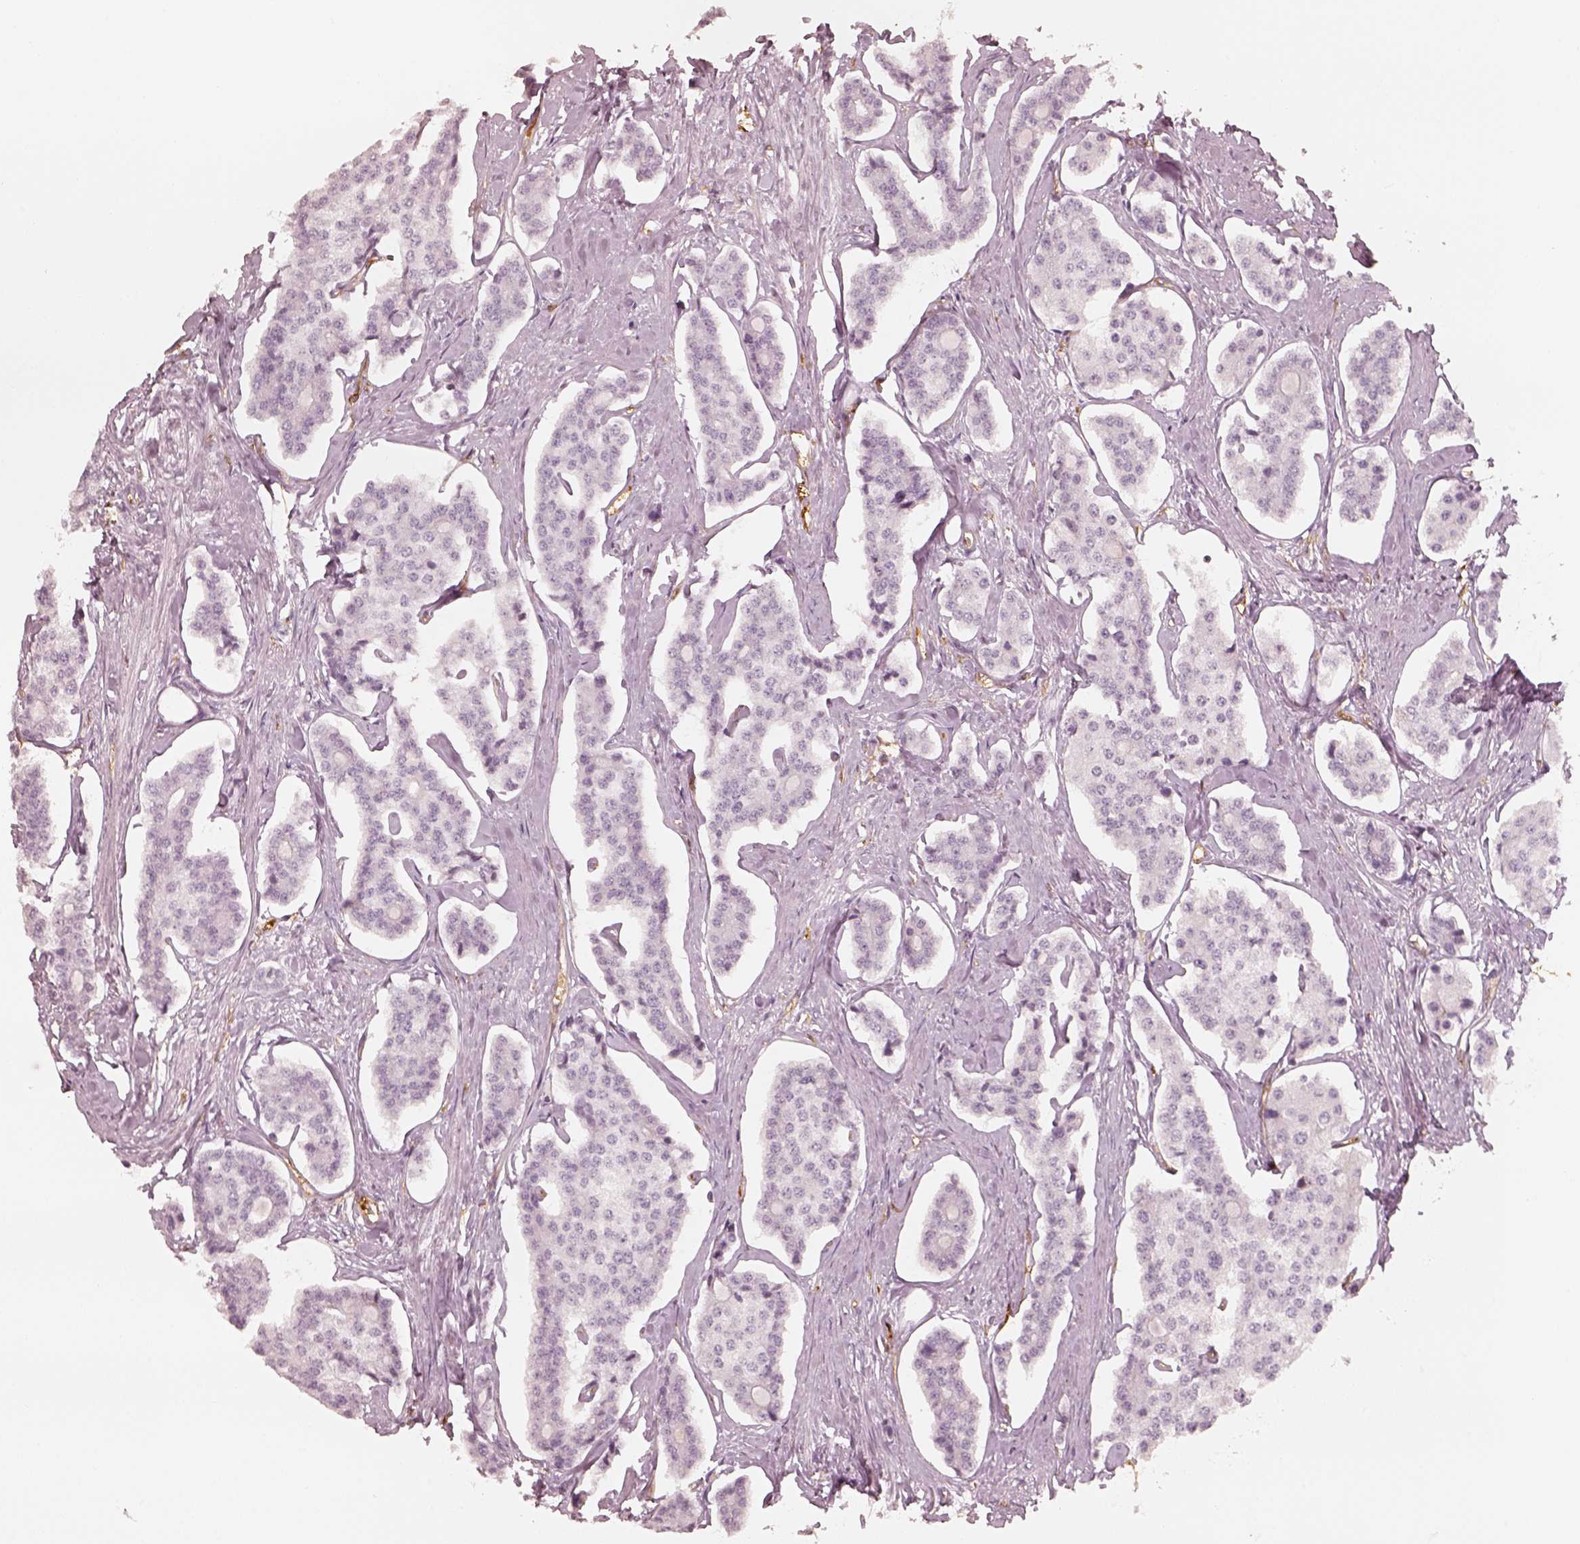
{"staining": {"intensity": "negative", "quantity": "none", "location": "none"}, "tissue": "carcinoid", "cell_type": "Tumor cells", "image_type": "cancer", "snomed": [{"axis": "morphology", "description": "Carcinoid, malignant, NOS"}, {"axis": "topography", "description": "Small intestine"}], "caption": "Immunohistochemistry photomicrograph of neoplastic tissue: malignant carcinoid stained with DAB (3,3'-diaminobenzidine) demonstrates no significant protein expression in tumor cells. (DAB IHC with hematoxylin counter stain).", "gene": "FSCN1", "patient": {"sex": "female", "age": 65}}